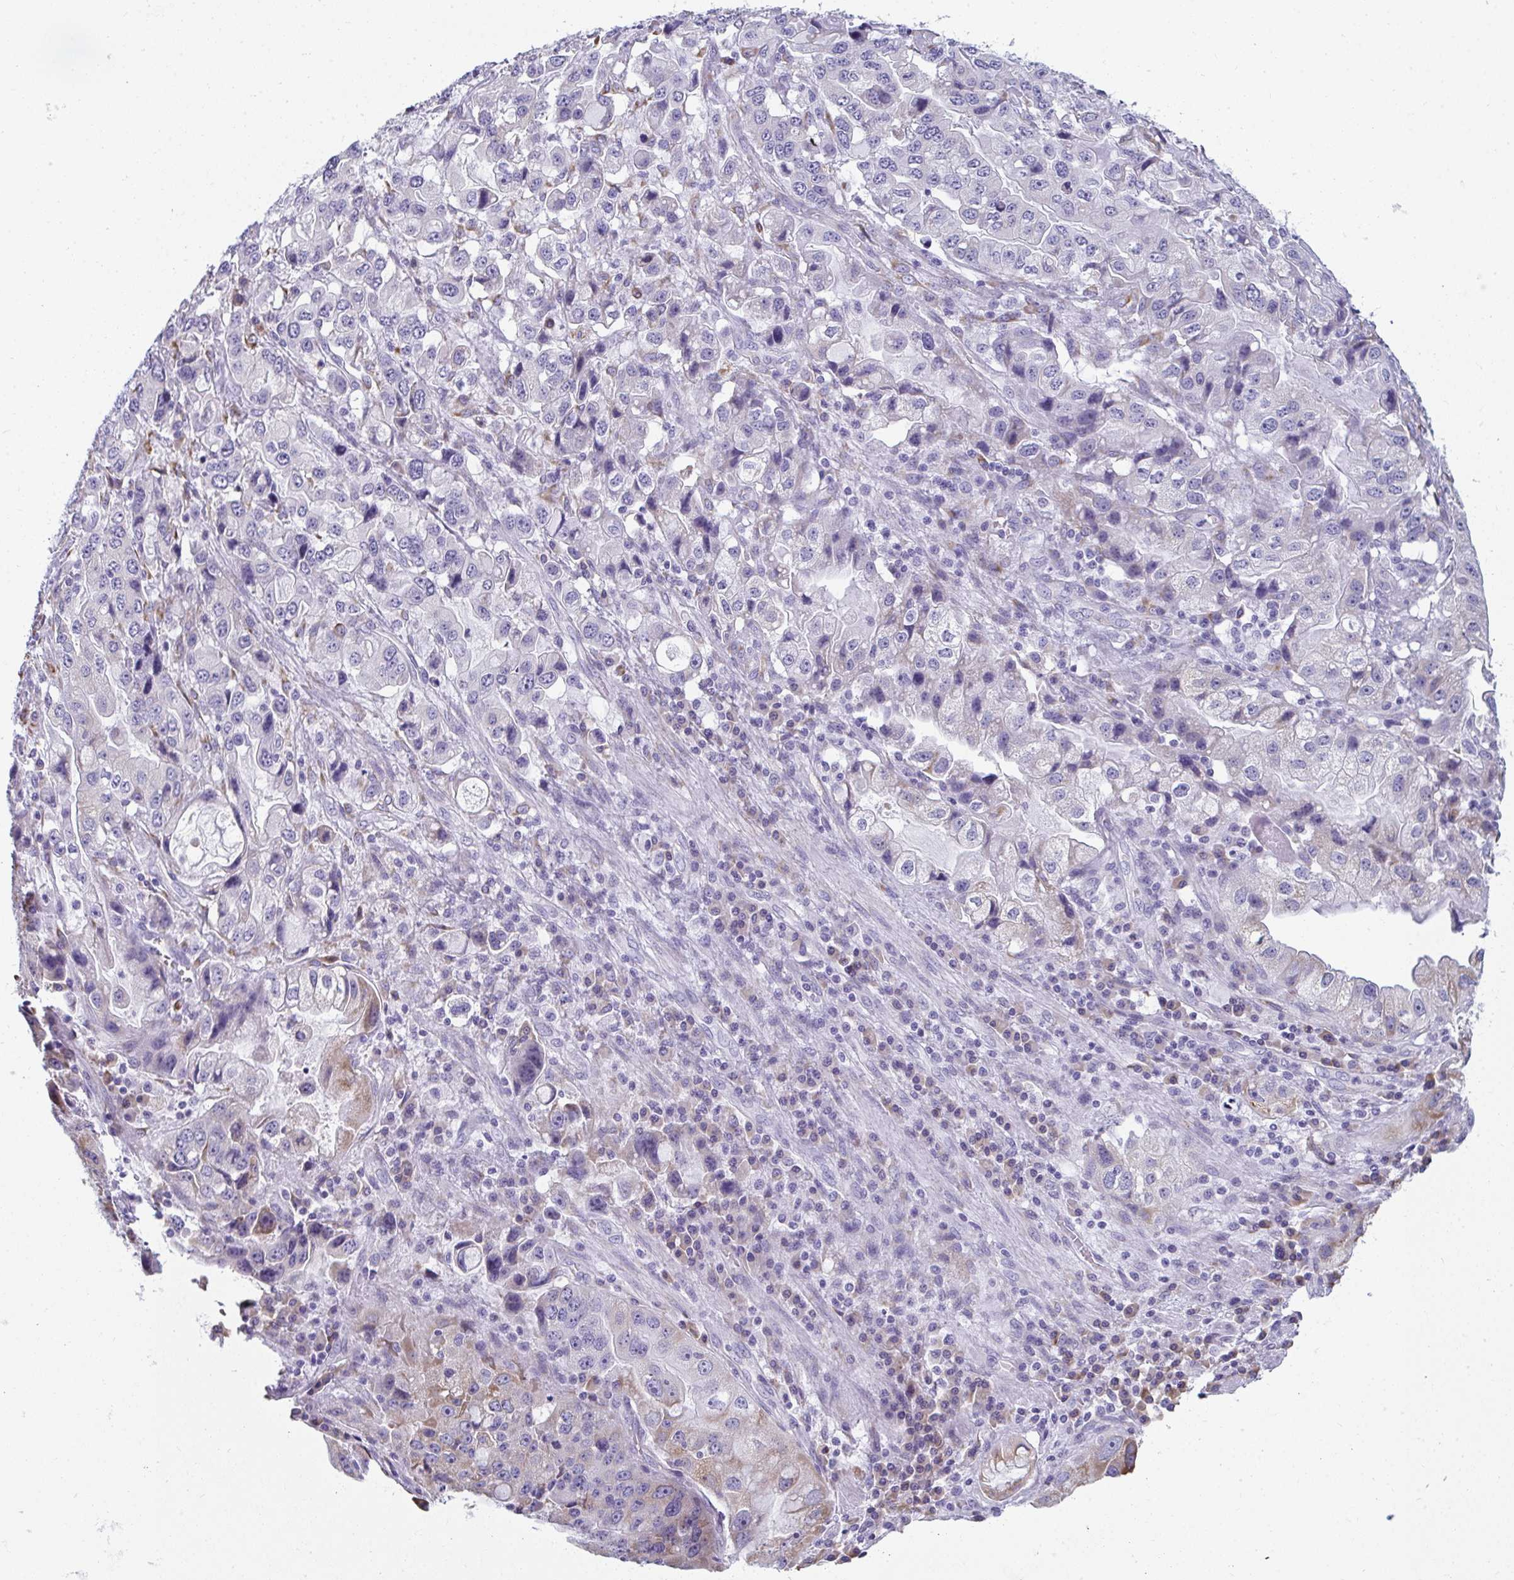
{"staining": {"intensity": "moderate", "quantity": "<25%", "location": "cytoplasmic/membranous"}, "tissue": "stomach cancer", "cell_type": "Tumor cells", "image_type": "cancer", "snomed": [{"axis": "morphology", "description": "Adenocarcinoma, NOS"}, {"axis": "topography", "description": "Stomach, lower"}], "caption": "A micrograph of human stomach cancer (adenocarcinoma) stained for a protein displays moderate cytoplasmic/membranous brown staining in tumor cells.", "gene": "SHROOM1", "patient": {"sex": "female", "age": 93}}